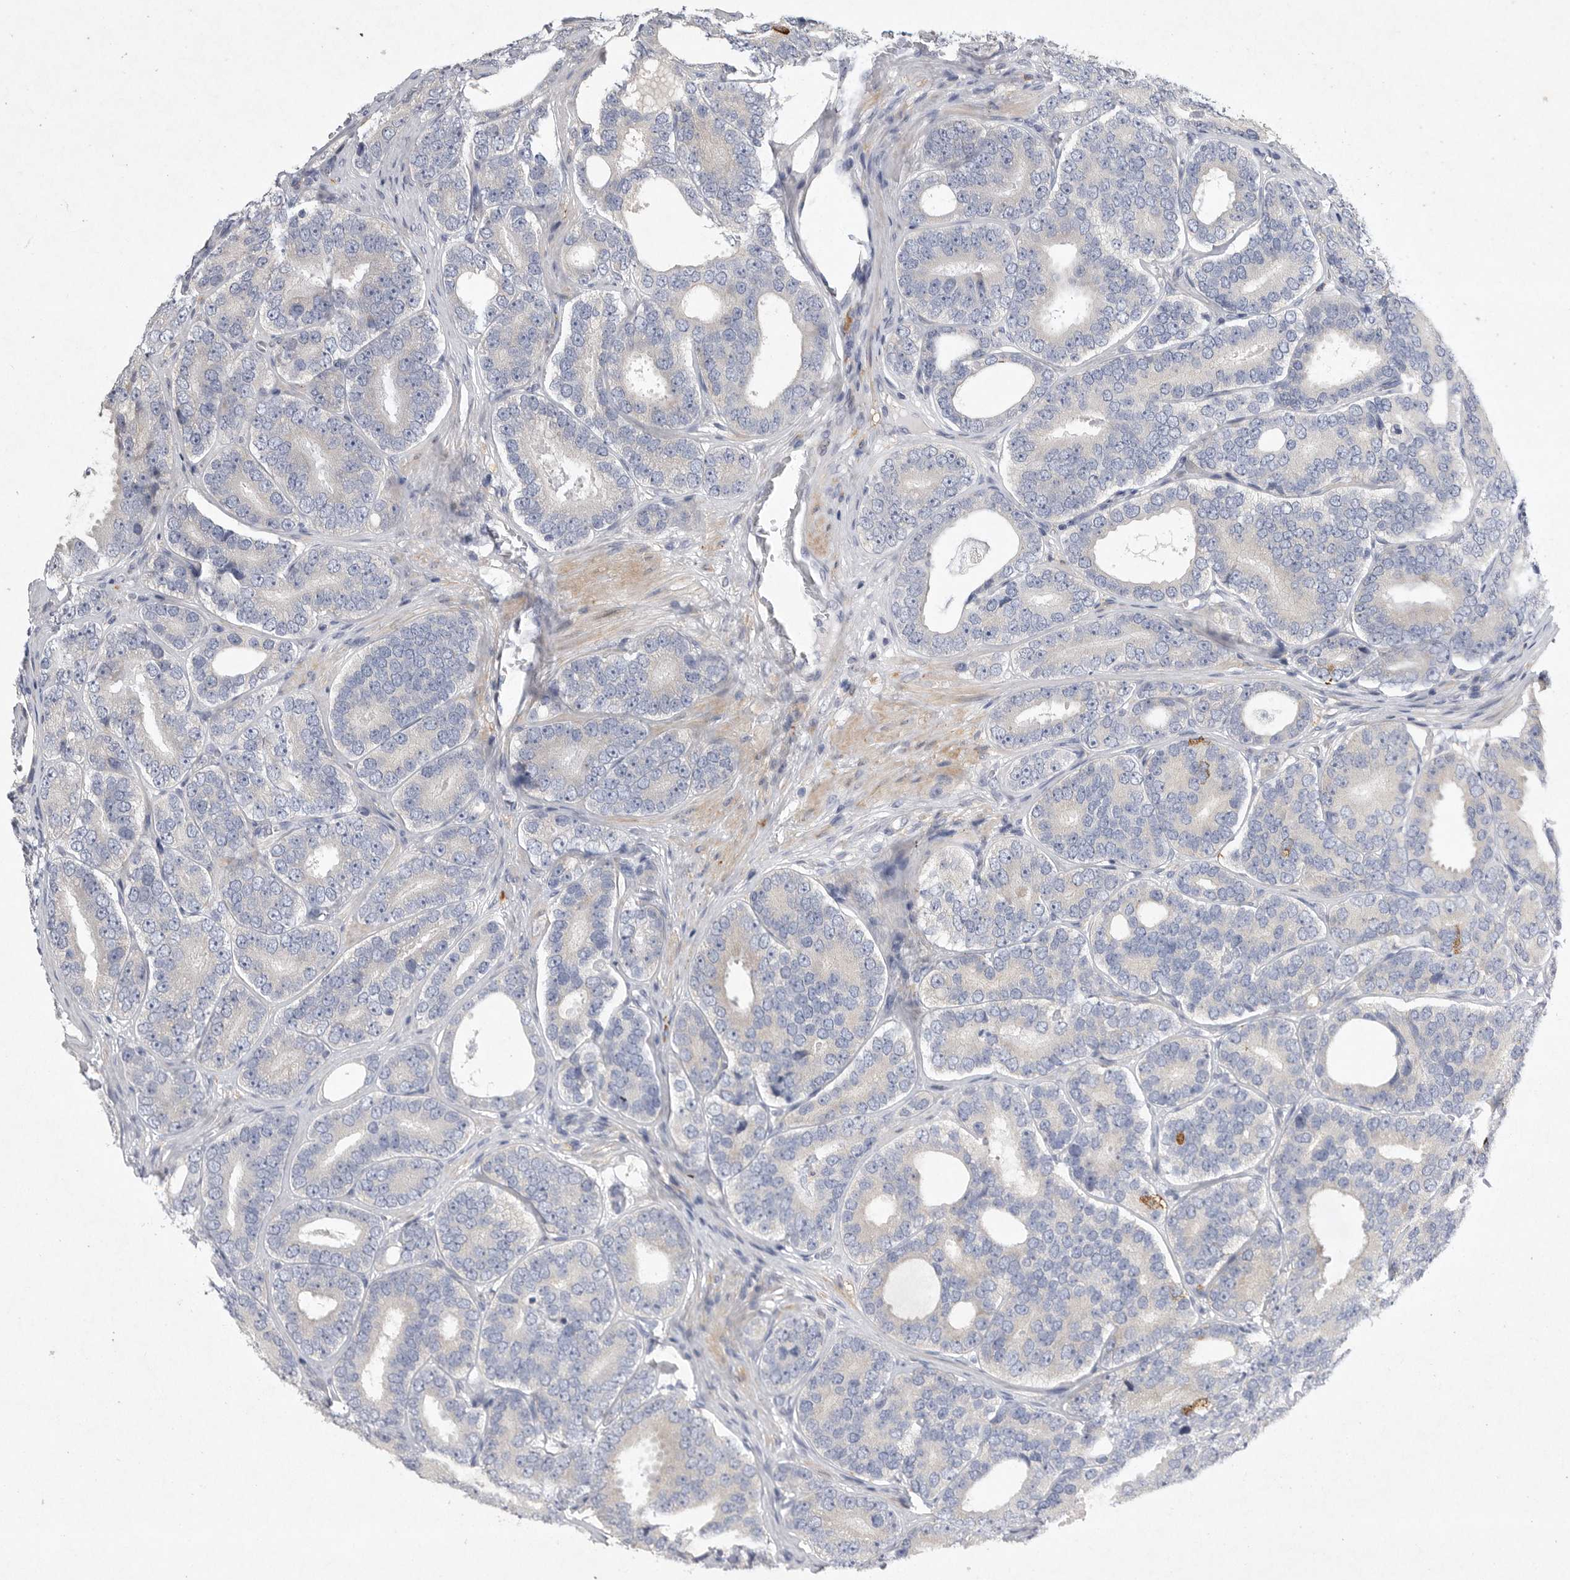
{"staining": {"intensity": "negative", "quantity": "none", "location": "none"}, "tissue": "prostate cancer", "cell_type": "Tumor cells", "image_type": "cancer", "snomed": [{"axis": "morphology", "description": "Adenocarcinoma, High grade"}, {"axis": "topography", "description": "Prostate"}], "caption": "This is an immunohistochemistry histopathology image of prostate high-grade adenocarcinoma. There is no positivity in tumor cells.", "gene": "EDEM3", "patient": {"sex": "male", "age": 56}}